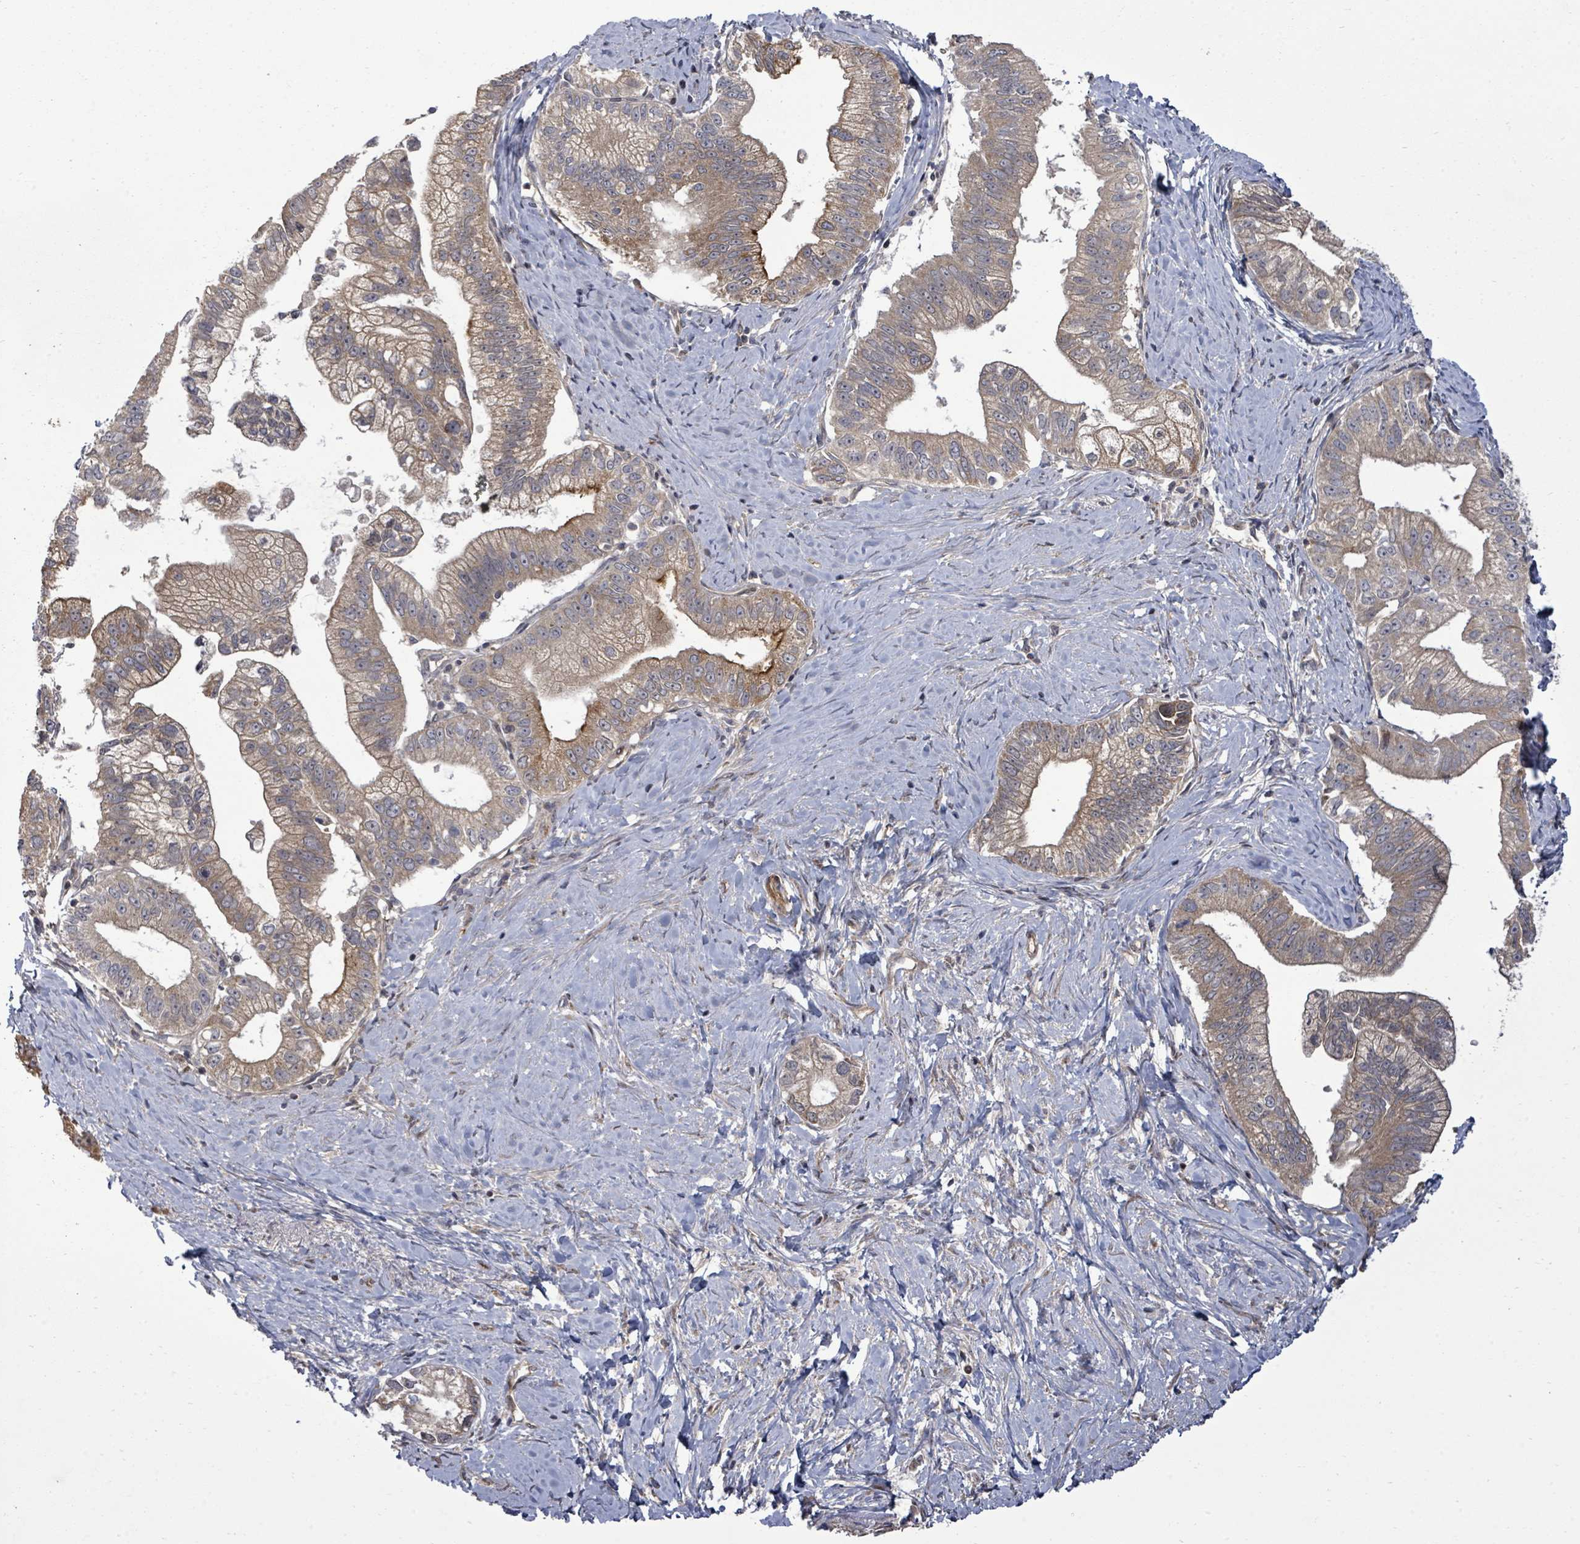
{"staining": {"intensity": "weak", "quantity": ">75%", "location": "cytoplasmic/membranous,nuclear"}, "tissue": "pancreatic cancer", "cell_type": "Tumor cells", "image_type": "cancer", "snomed": [{"axis": "morphology", "description": "Adenocarcinoma, NOS"}, {"axis": "topography", "description": "Pancreas"}], "caption": "Adenocarcinoma (pancreatic) stained for a protein exhibits weak cytoplasmic/membranous and nuclear positivity in tumor cells.", "gene": "KRTAP27-1", "patient": {"sex": "male", "age": 70}}